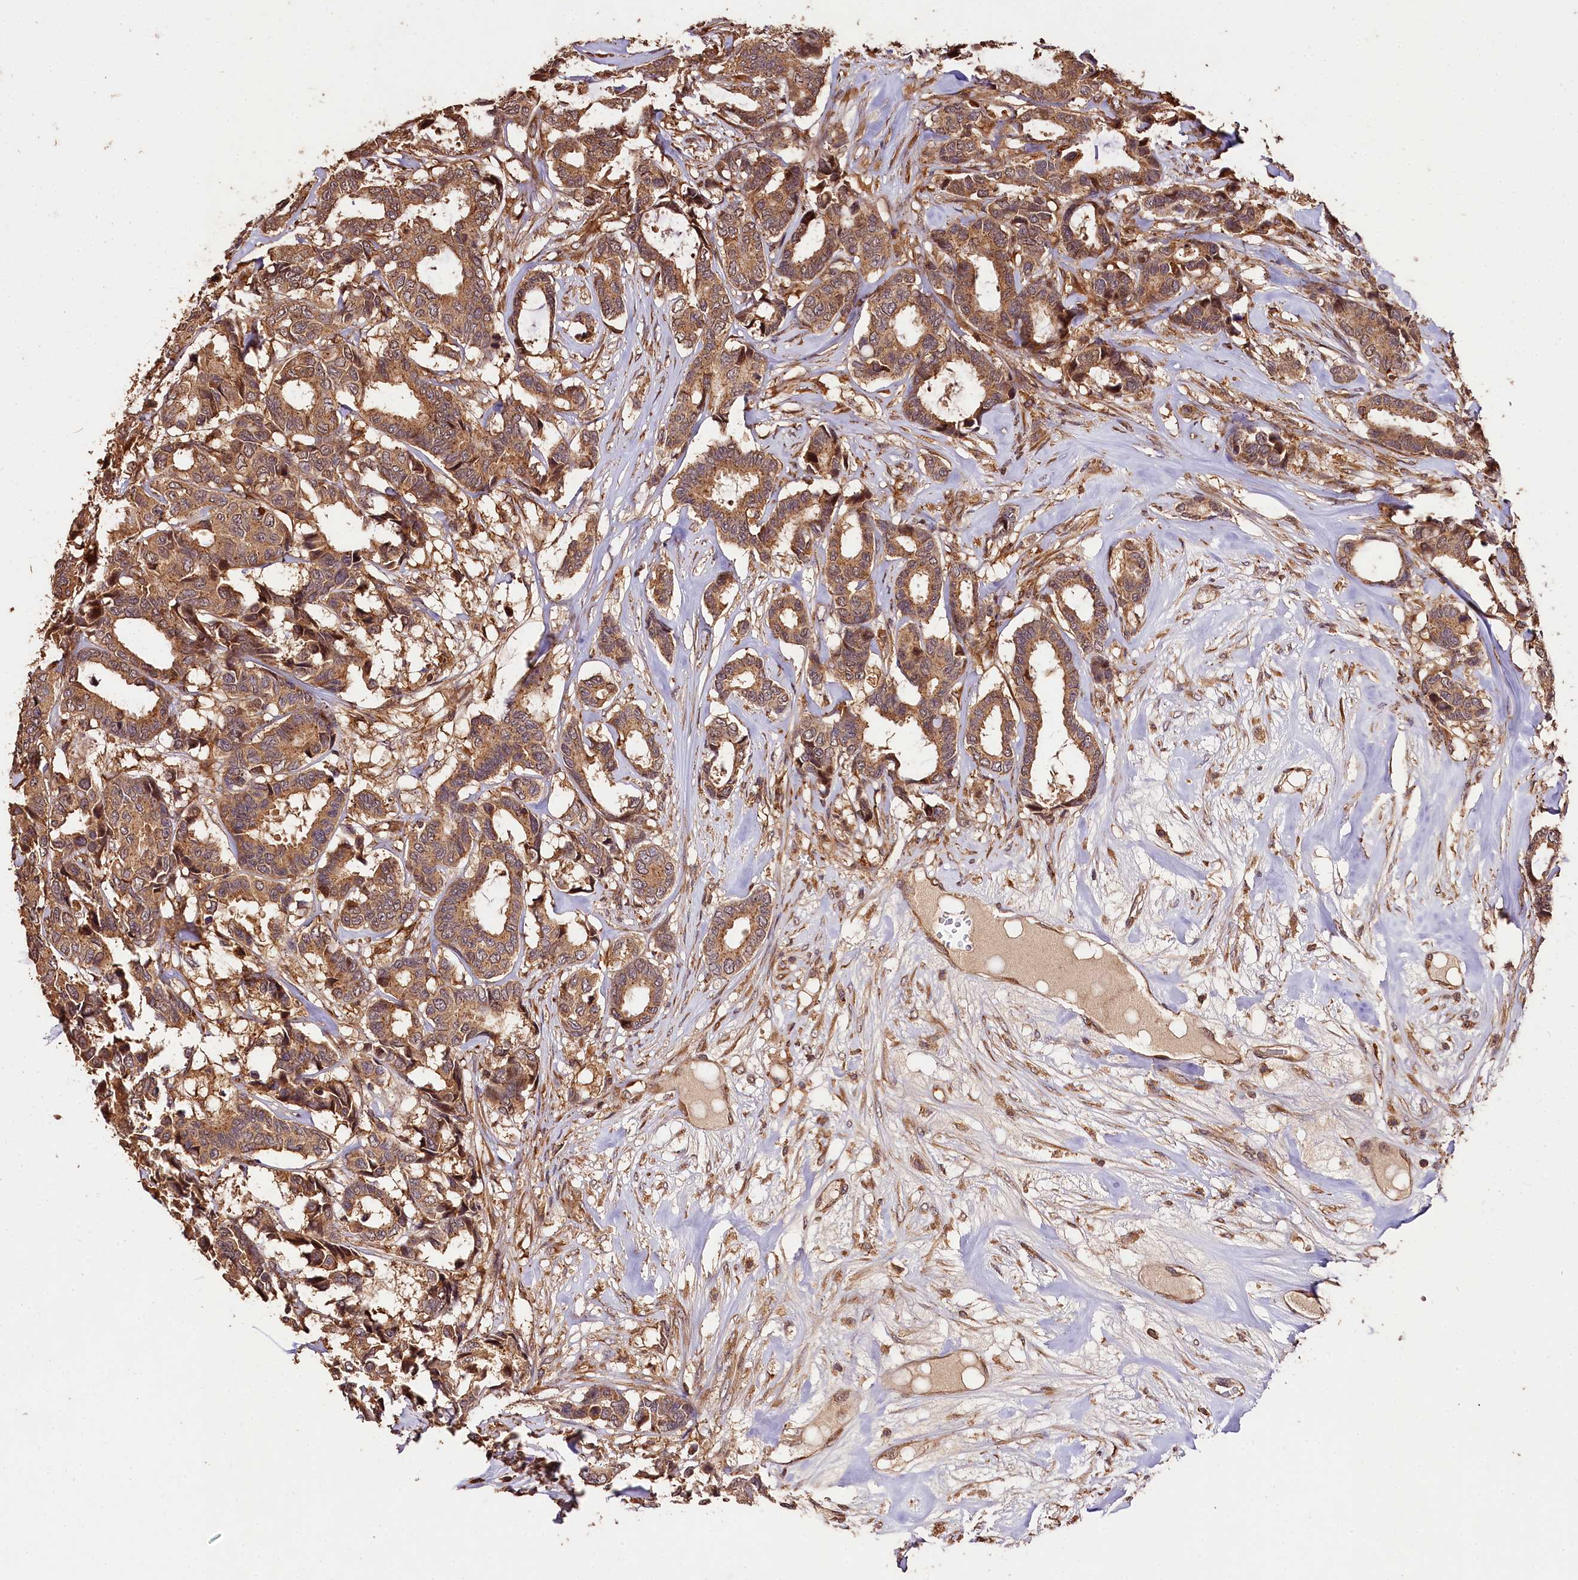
{"staining": {"intensity": "moderate", "quantity": ">75%", "location": "cytoplasmic/membranous"}, "tissue": "breast cancer", "cell_type": "Tumor cells", "image_type": "cancer", "snomed": [{"axis": "morphology", "description": "Duct carcinoma"}, {"axis": "topography", "description": "Breast"}], "caption": "Protein staining of breast invasive ductal carcinoma tissue shows moderate cytoplasmic/membranous staining in approximately >75% of tumor cells.", "gene": "KPTN", "patient": {"sex": "female", "age": 87}}